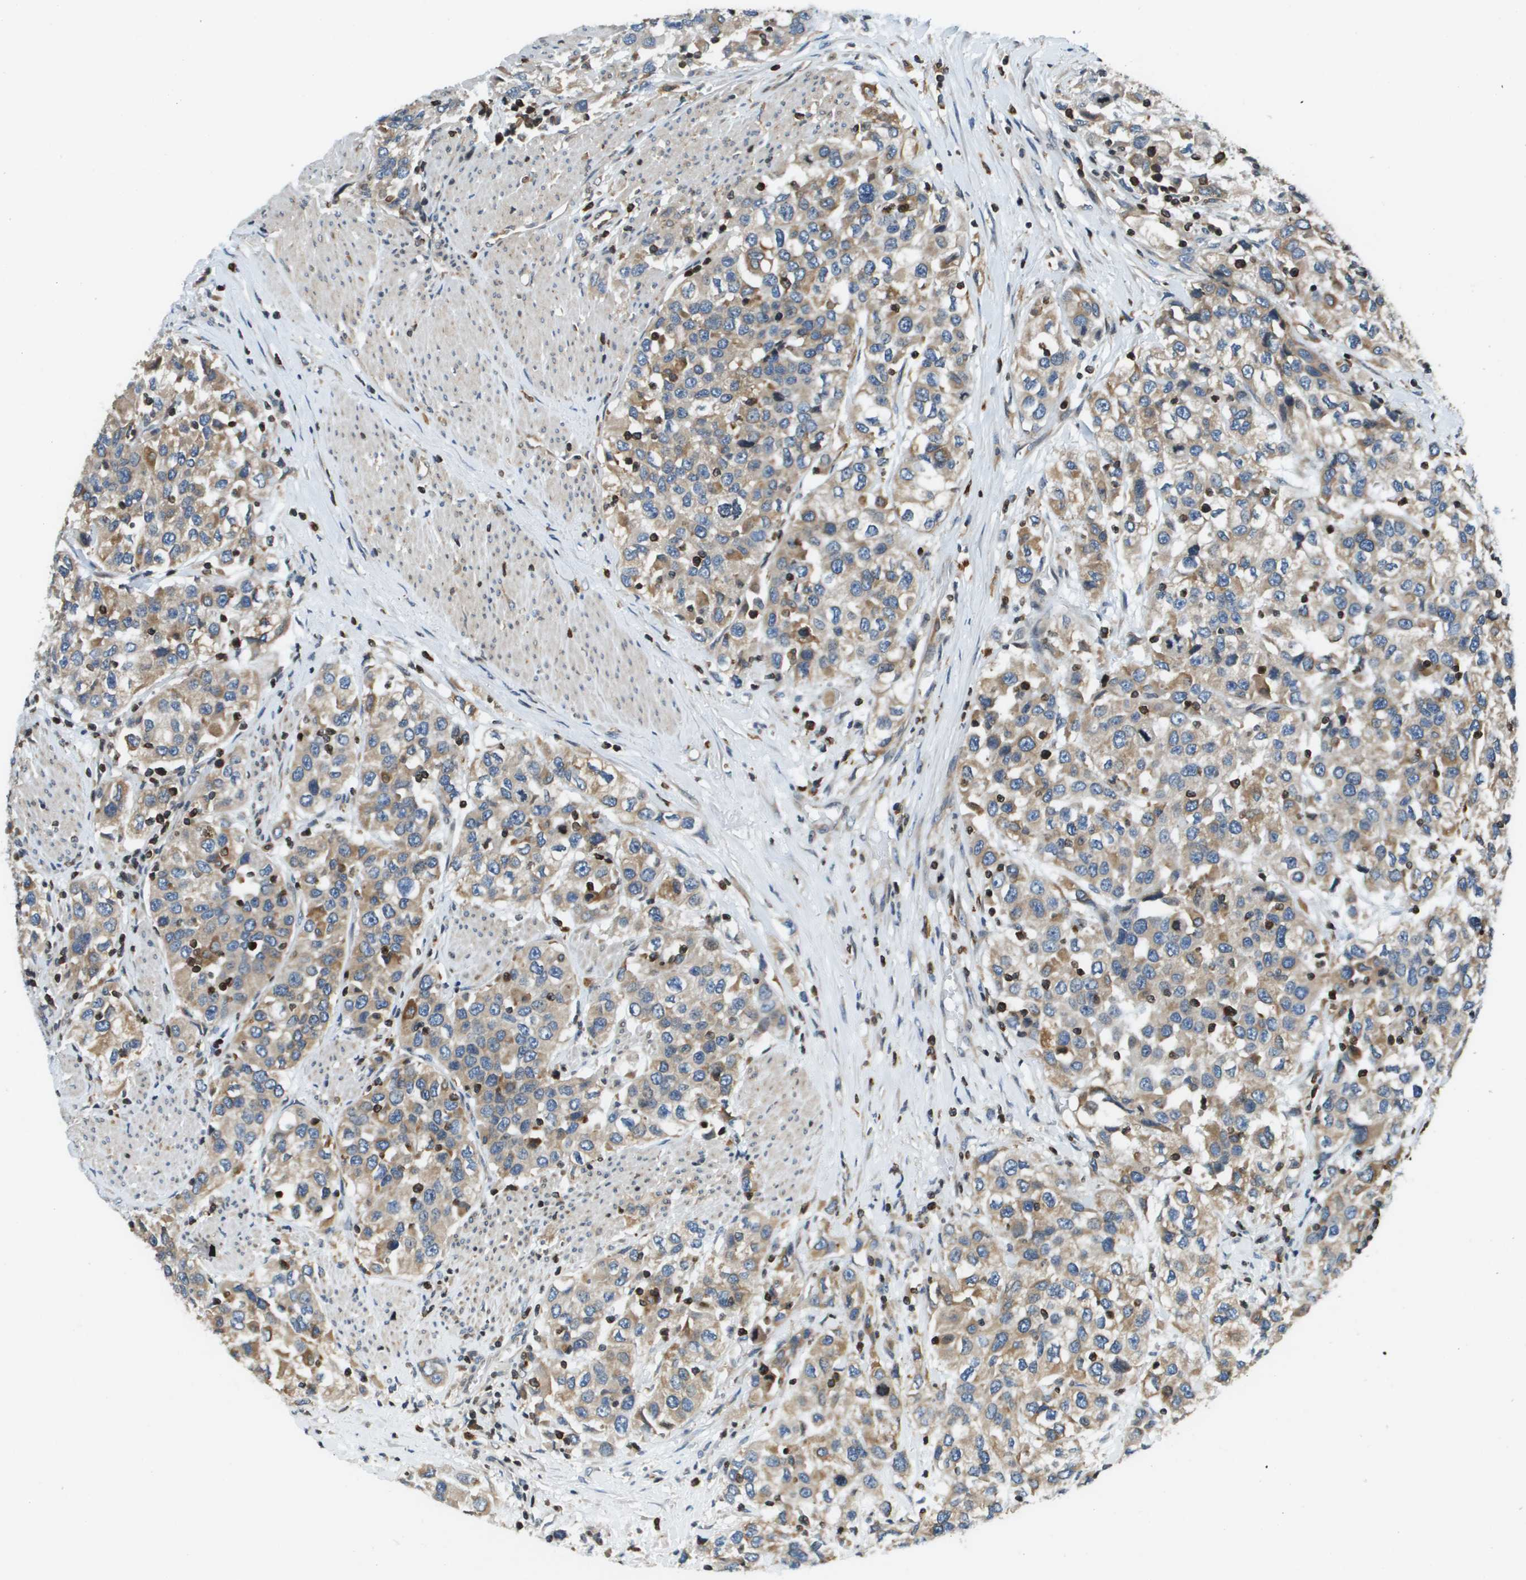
{"staining": {"intensity": "moderate", "quantity": ">75%", "location": "cytoplasmic/membranous"}, "tissue": "urothelial cancer", "cell_type": "Tumor cells", "image_type": "cancer", "snomed": [{"axis": "morphology", "description": "Urothelial carcinoma, High grade"}, {"axis": "topography", "description": "Urinary bladder"}], "caption": "High-magnification brightfield microscopy of urothelial carcinoma (high-grade) stained with DAB (brown) and counterstained with hematoxylin (blue). tumor cells exhibit moderate cytoplasmic/membranous staining is identified in about>75% of cells. (DAB (3,3'-diaminobenzidine) IHC, brown staining for protein, blue staining for nuclei).", "gene": "ESYT1", "patient": {"sex": "female", "age": 80}}